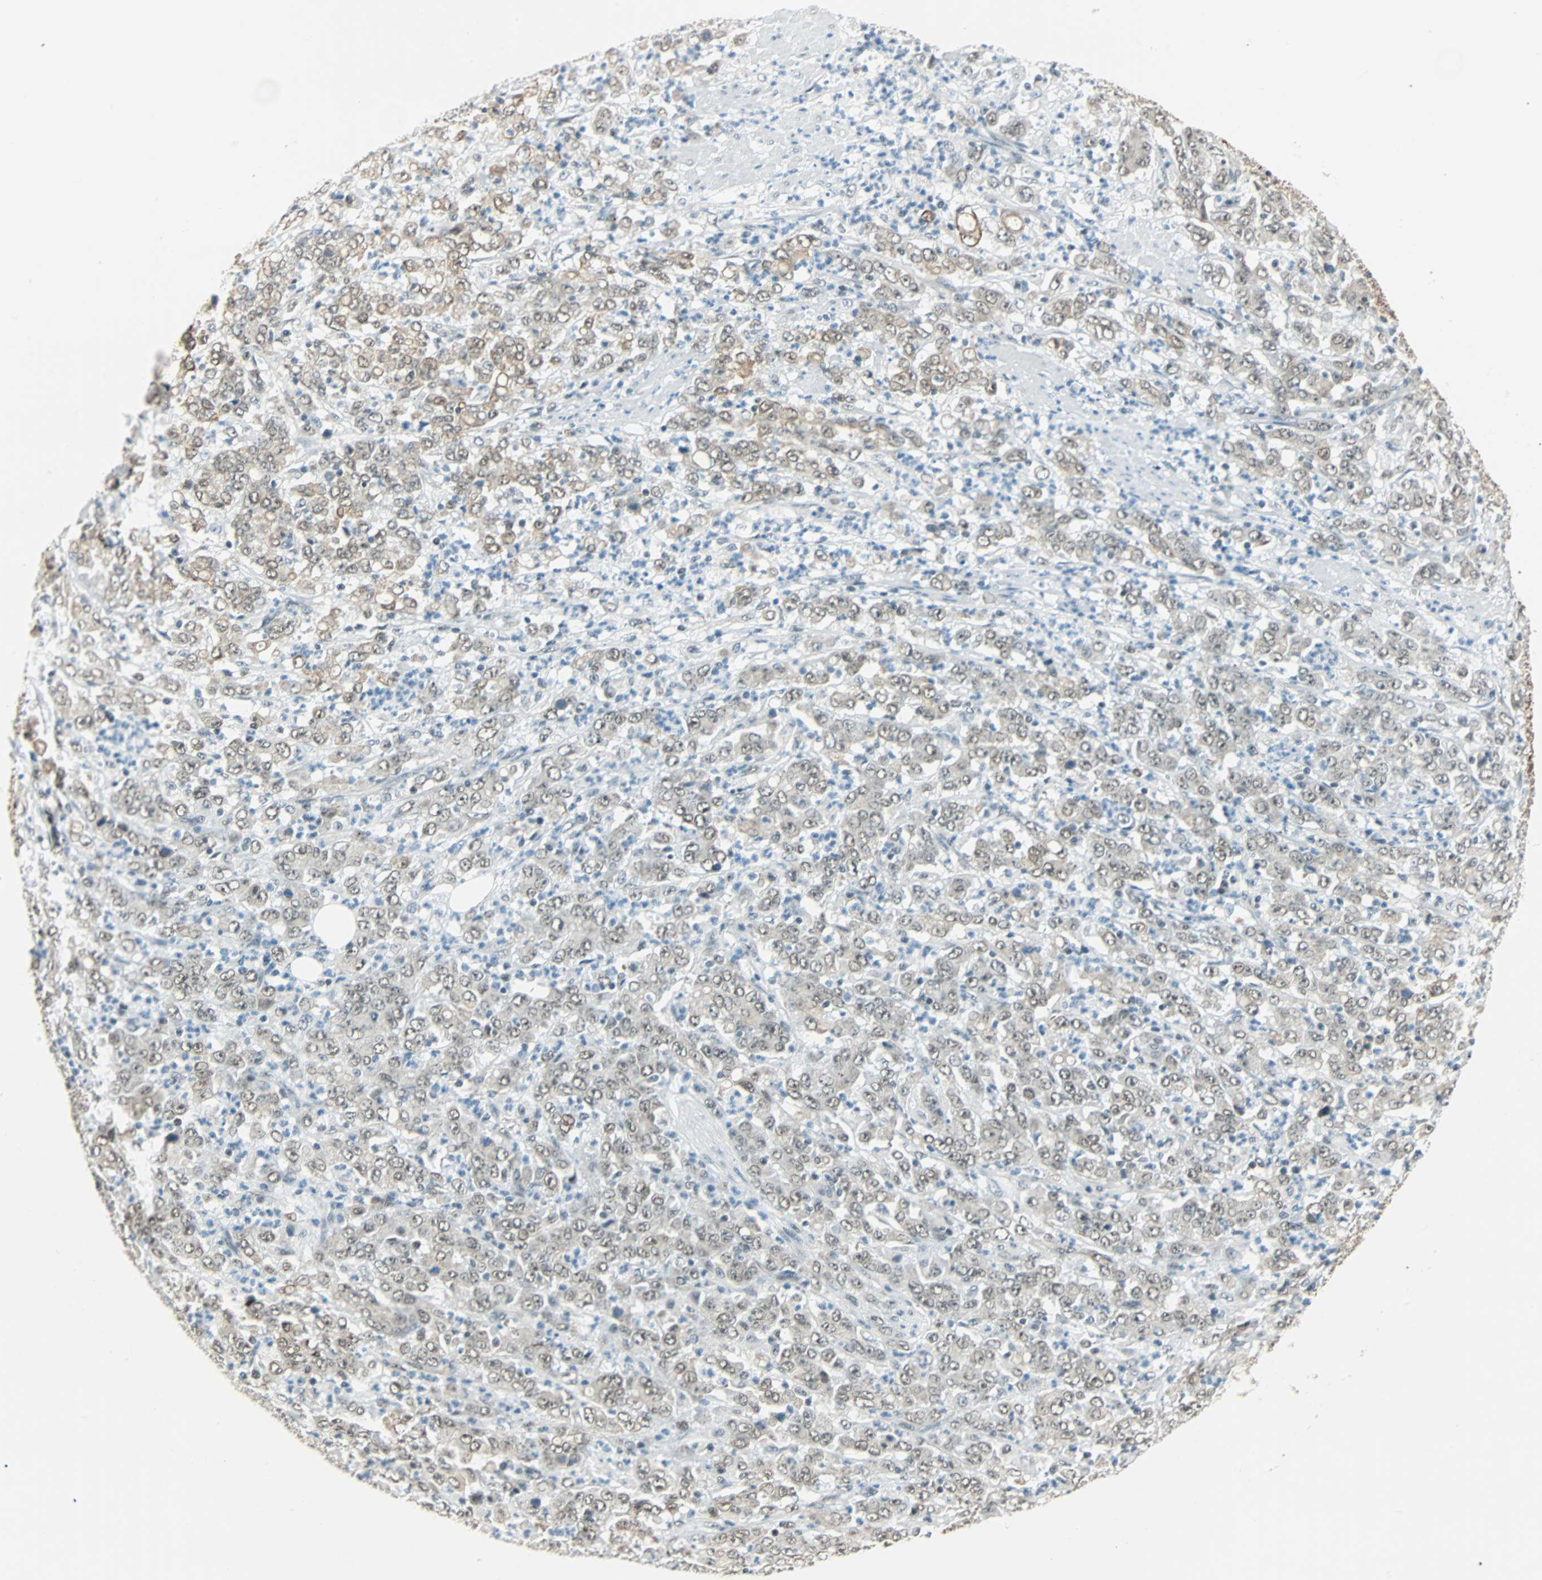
{"staining": {"intensity": "weak", "quantity": "25%-75%", "location": "nuclear"}, "tissue": "stomach cancer", "cell_type": "Tumor cells", "image_type": "cancer", "snomed": [{"axis": "morphology", "description": "Adenocarcinoma, NOS"}, {"axis": "topography", "description": "Stomach, lower"}], "caption": "Tumor cells demonstrate low levels of weak nuclear positivity in approximately 25%-75% of cells in stomach cancer (adenocarcinoma). The staining was performed using DAB to visualize the protein expression in brown, while the nuclei were stained in blue with hematoxylin (Magnification: 20x).", "gene": "NELFE", "patient": {"sex": "female", "age": 71}}